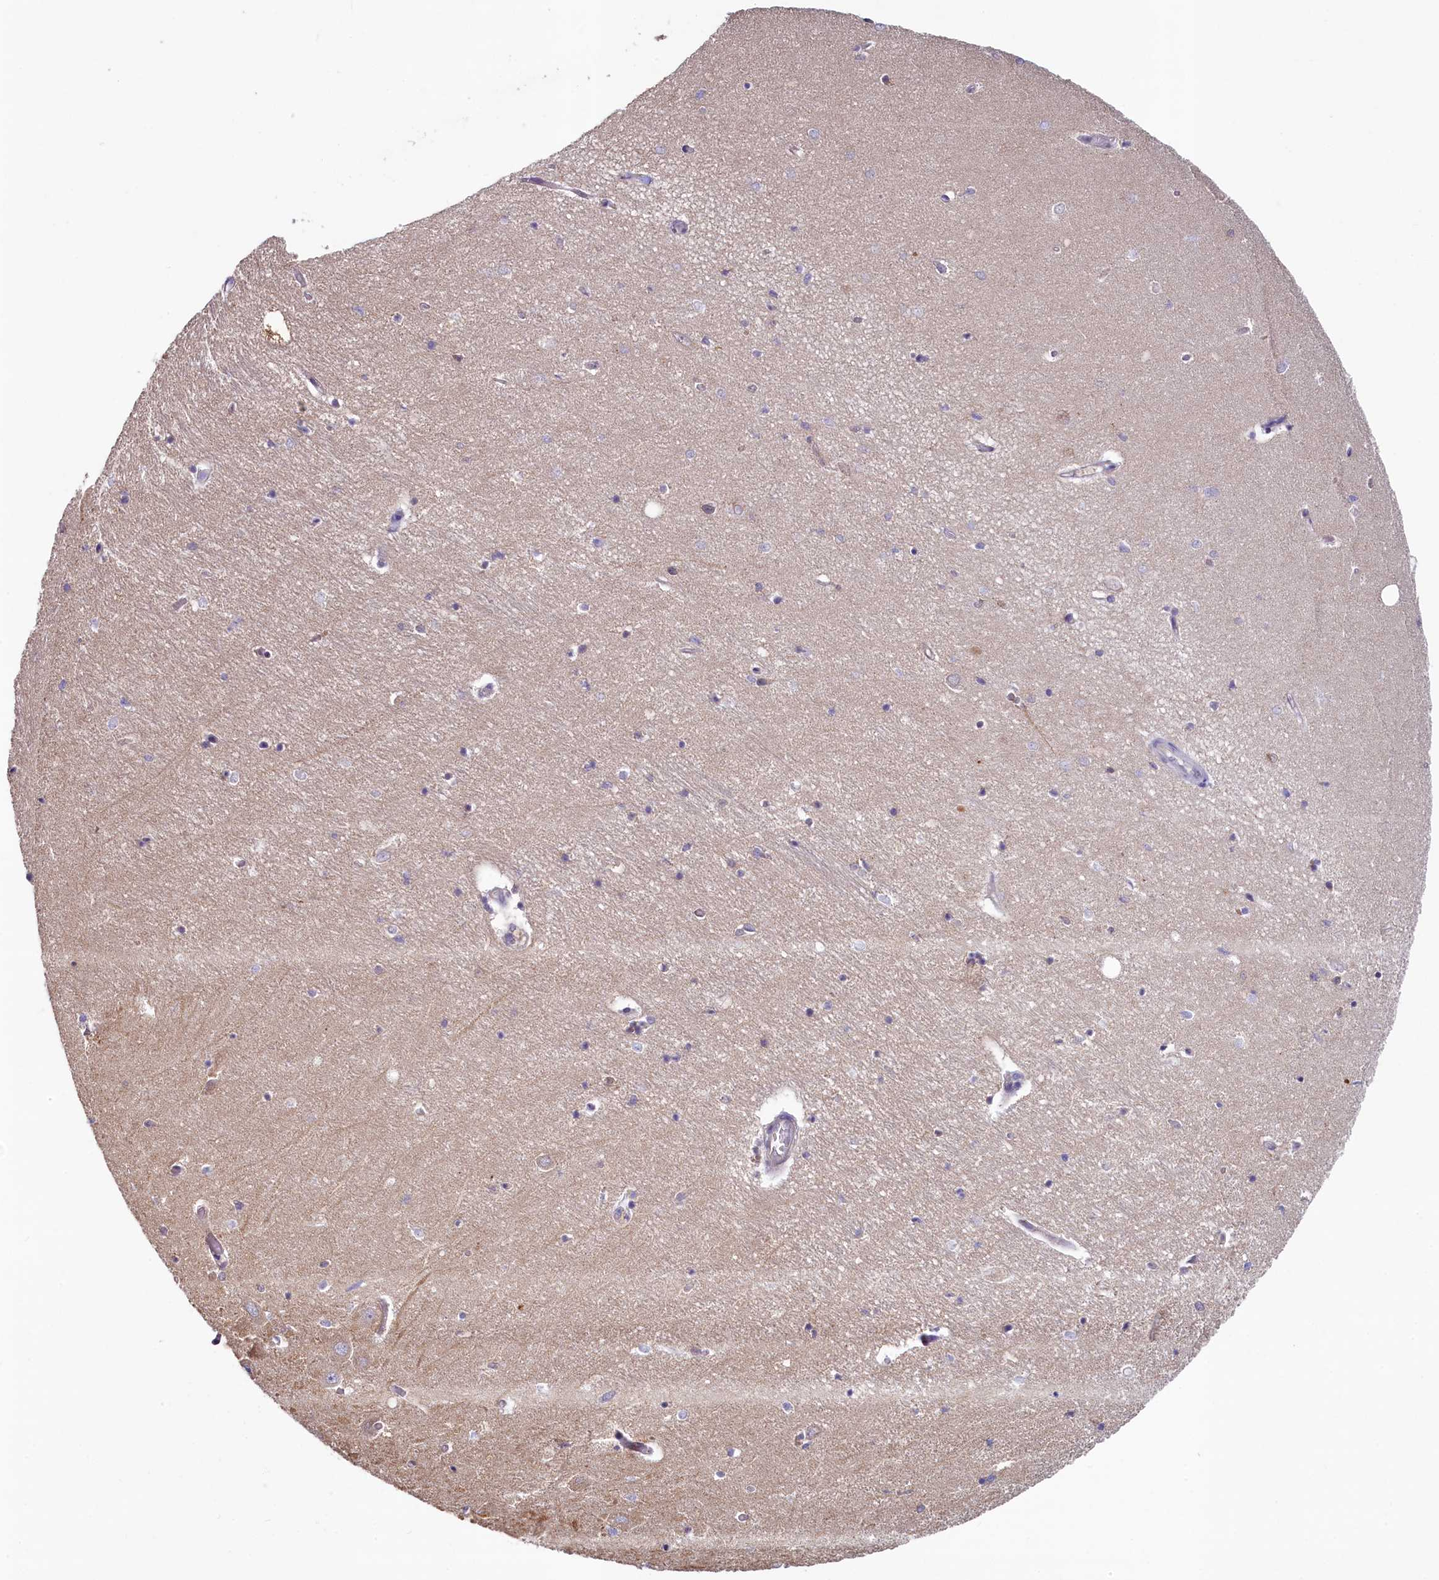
{"staining": {"intensity": "moderate", "quantity": "<25%", "location": "cytoplasmic/membranous"}, "tissue": "hippocampus", "cell_type": "Glial cells", "image_type": "normal", "snomed": [{"axis": "morphology", "description": "Normal tissue, NOS"}, {"axis": "topography", "description": "Hippocampus"}], "caption": "A histopathology image showing moderate cytoplasmic/membranous expression in about <25% of glial cells in benign hippocampus, as visualized by brown immunohistochemical staining.", "gene": "SPATA2L", "patient": {"sex": "female", "age": 64}}